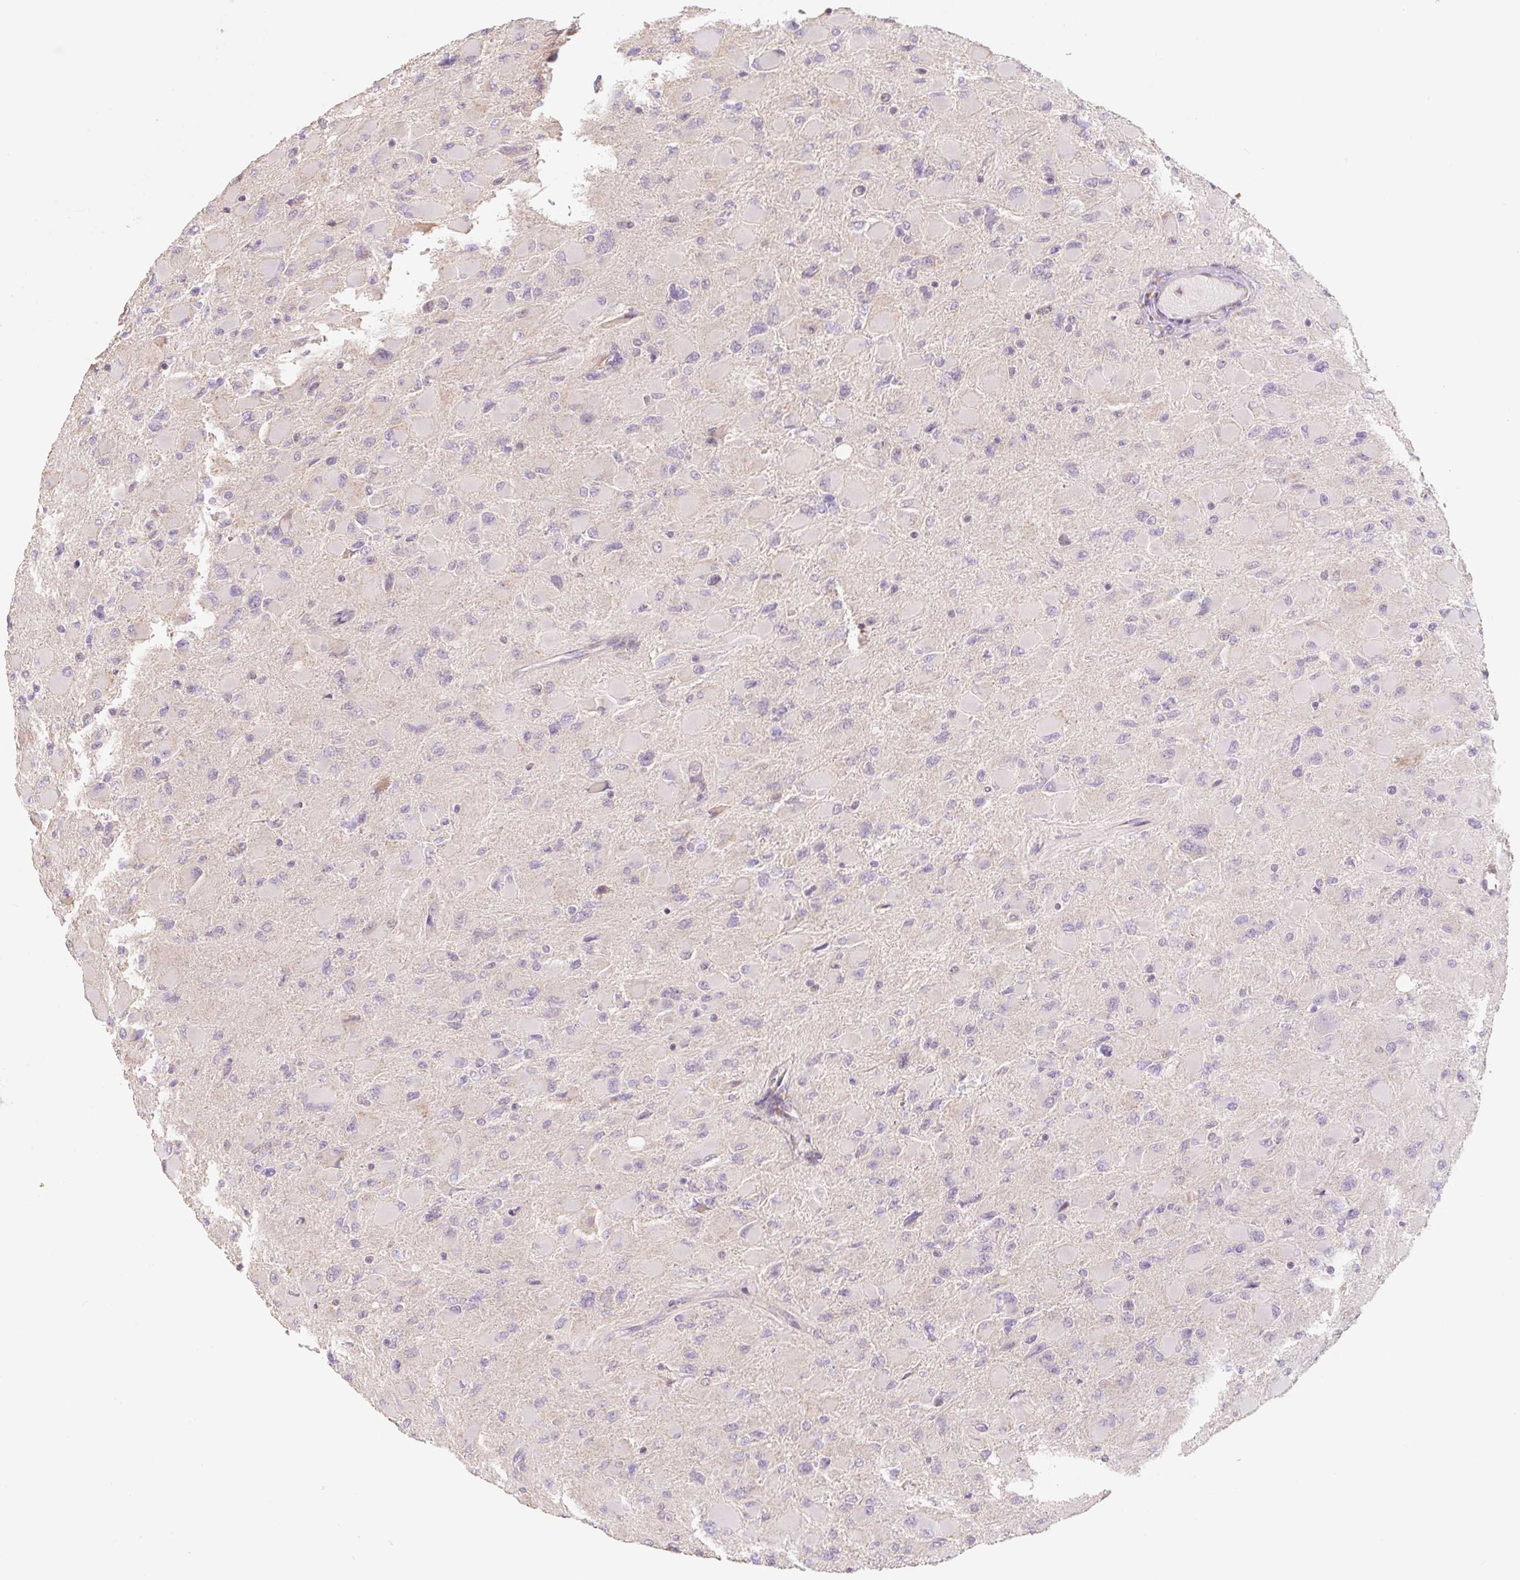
{"staining": {"intensity": "negative", "quantity": "none", "location": "none"}, "tissue": "glioma", "cell_type": "Tumor cells", "image_type": "cancer", "snomed": [{"axis": "morphology", "description": "Glioma, malignant, High grade"}, {"axis": "topography", "description": "Cerebral cortex"}], "caption": "The immunohistochemistry (IHC) photomicrograph has no significant staining in tumor cells of high-grade glioma (malignant) tissue.", "gene": "MIA2", "patient": {"sex": "female", "age": 36}}